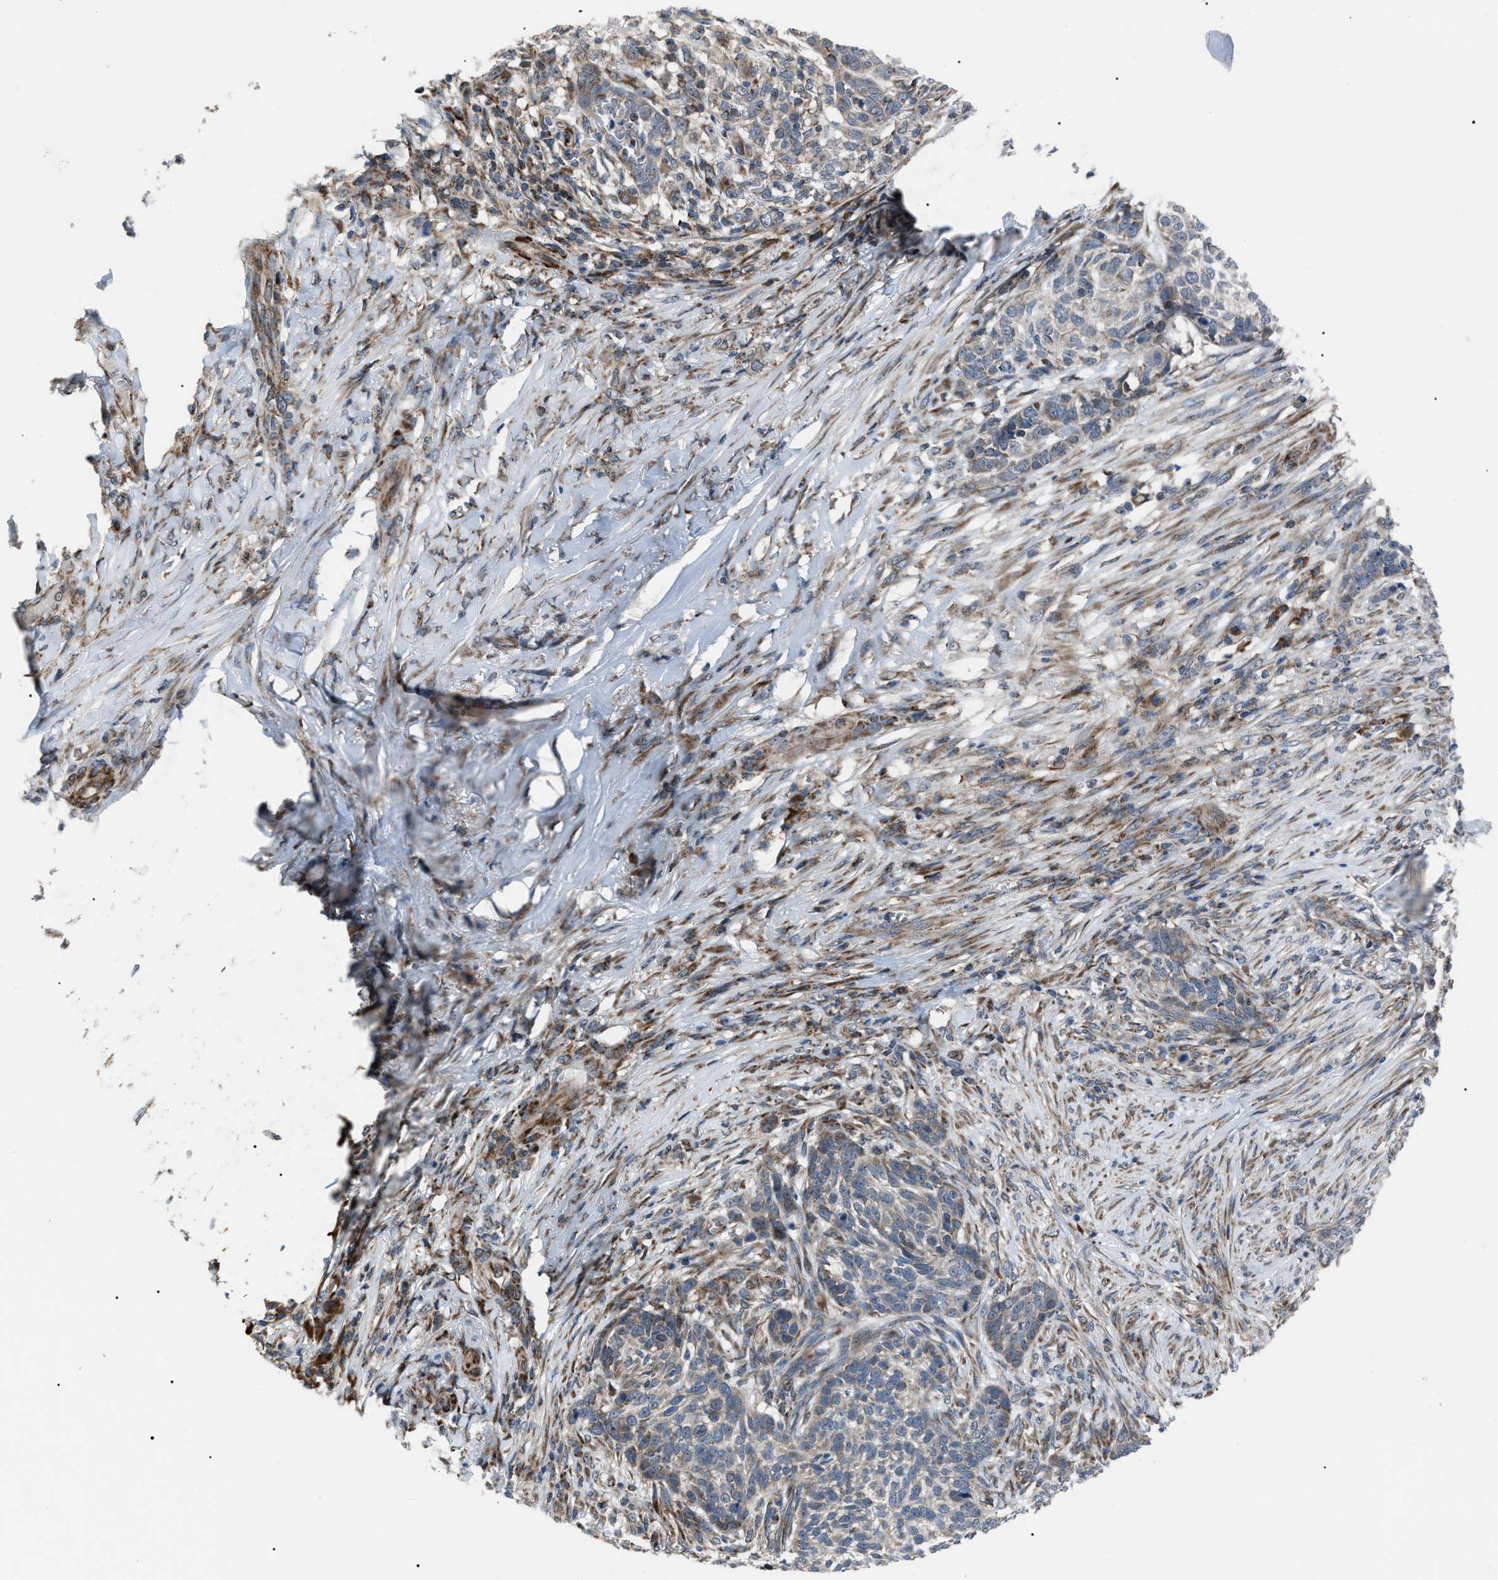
{"staining": {"intensity": "negative", "quantity": "none", "location": "none"}, "tissue": "skin cancer", "cell_type": "Tumor cells", "image_type": "cancer", "snomed": [{"axis": "morphology", "description": "Basal cell carcinoma"}, {"axis": "topography", "description": "Skin"}], "caption": "Immunohistochemistry (IHC) photomicrograph of neoplastic tissue: human skin basal cell carcinoma stained with DAB (3,3'-diaminobenzidine) displays no significant protein staining in tumor cells.", "gene": "AGO2", "patient": {"sex": "male", "age": 85}}